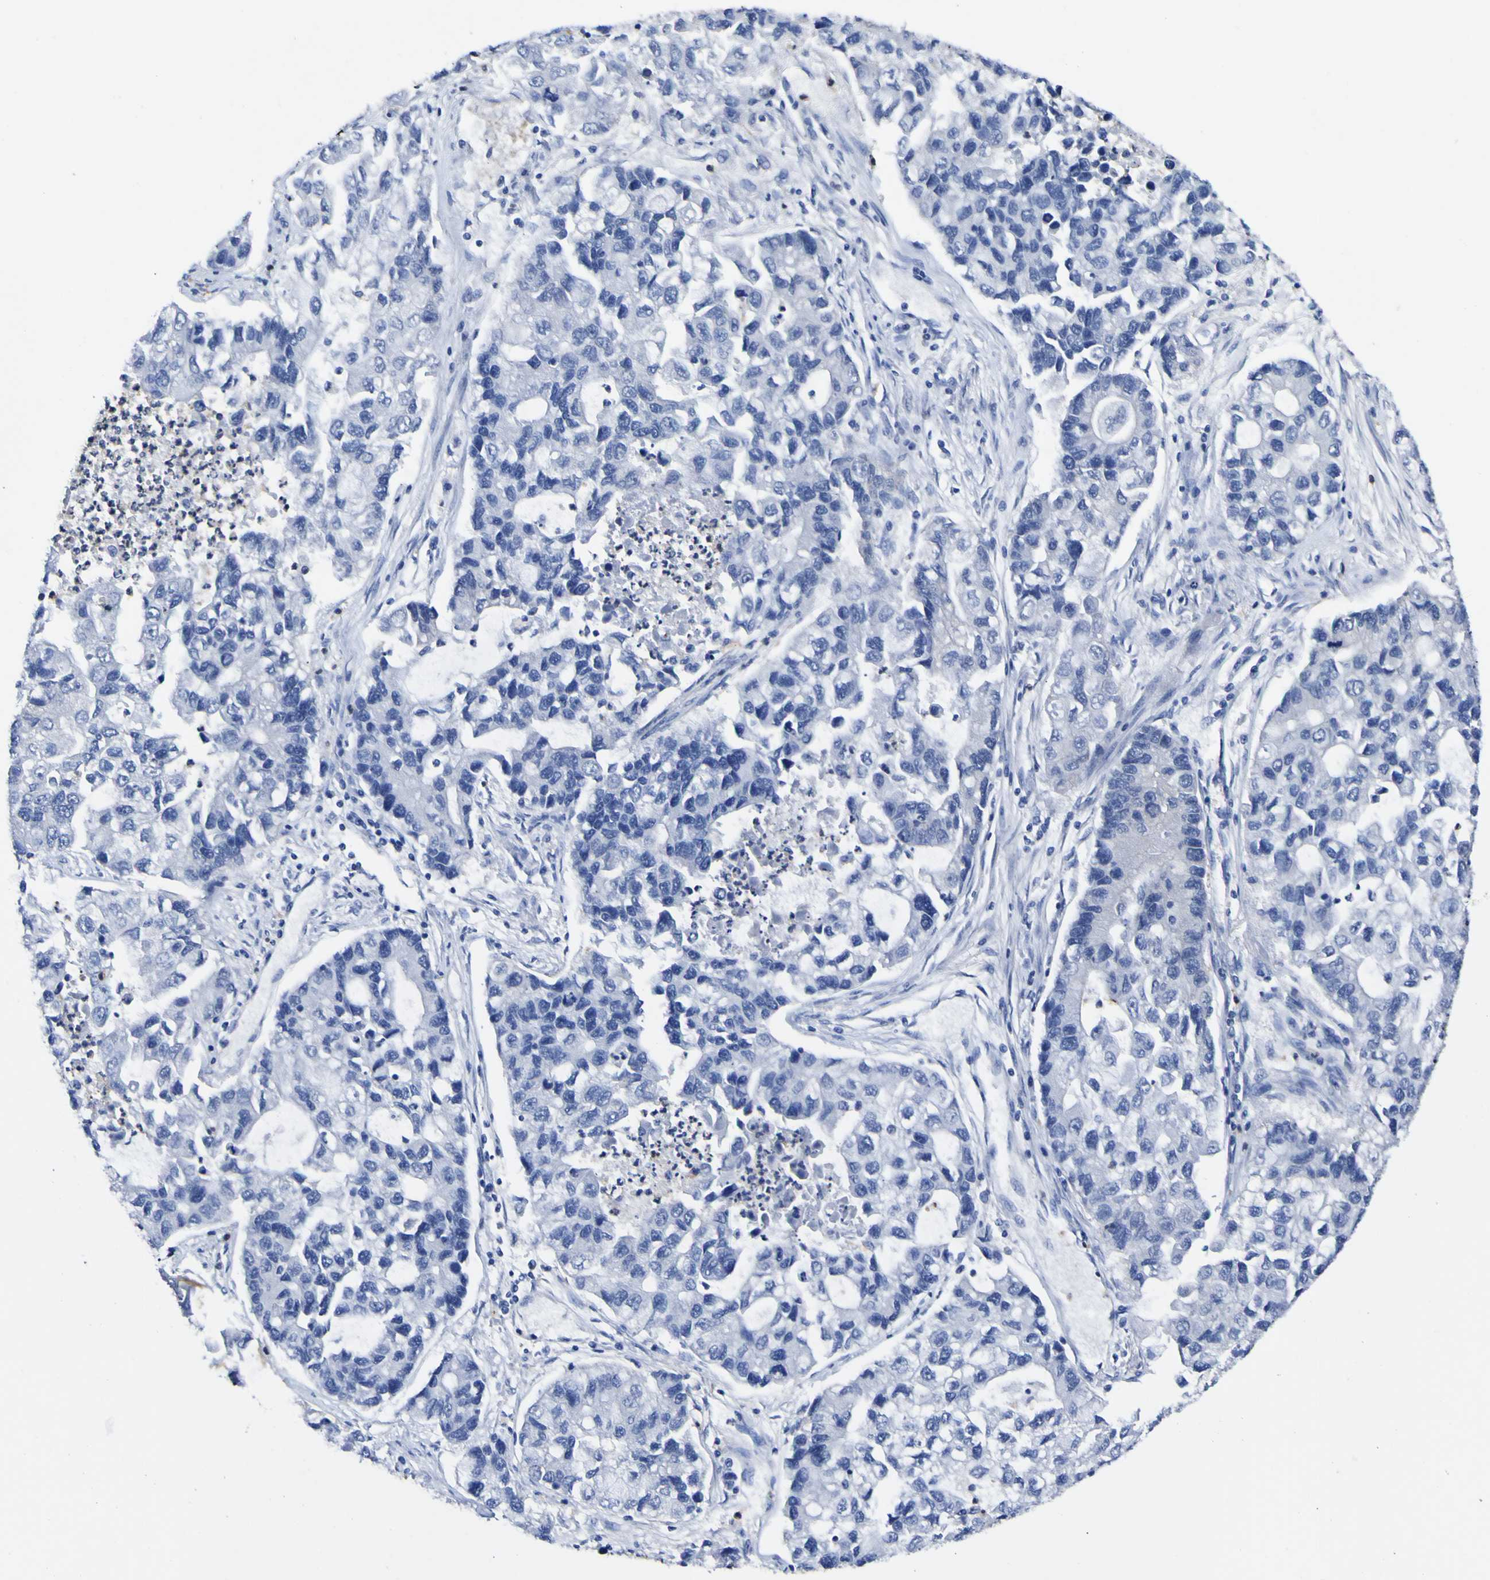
{"staining": {"intensity": "negative", "quantity": "none", "location": "none"}, "tissue": "lung cancer", "cell_type": "Tumor cells", "image_type": "cancer", "snomed": [{"axis": "morphology", "description": "Adenocarcinoma, NOS"}, {"axis": "topography", "description": "Lung"}], "caption": "Immunohistochemistry histopathology image of neoplastic tissue: human lung adenocarcinoma stained with DAB reveals no significant protein expression in tumor cells. (Immunohistochemistry, brightfield microscopy, high magnification).", "gene": "CASP6", "patient": {"sex": "female", "age": 51}}